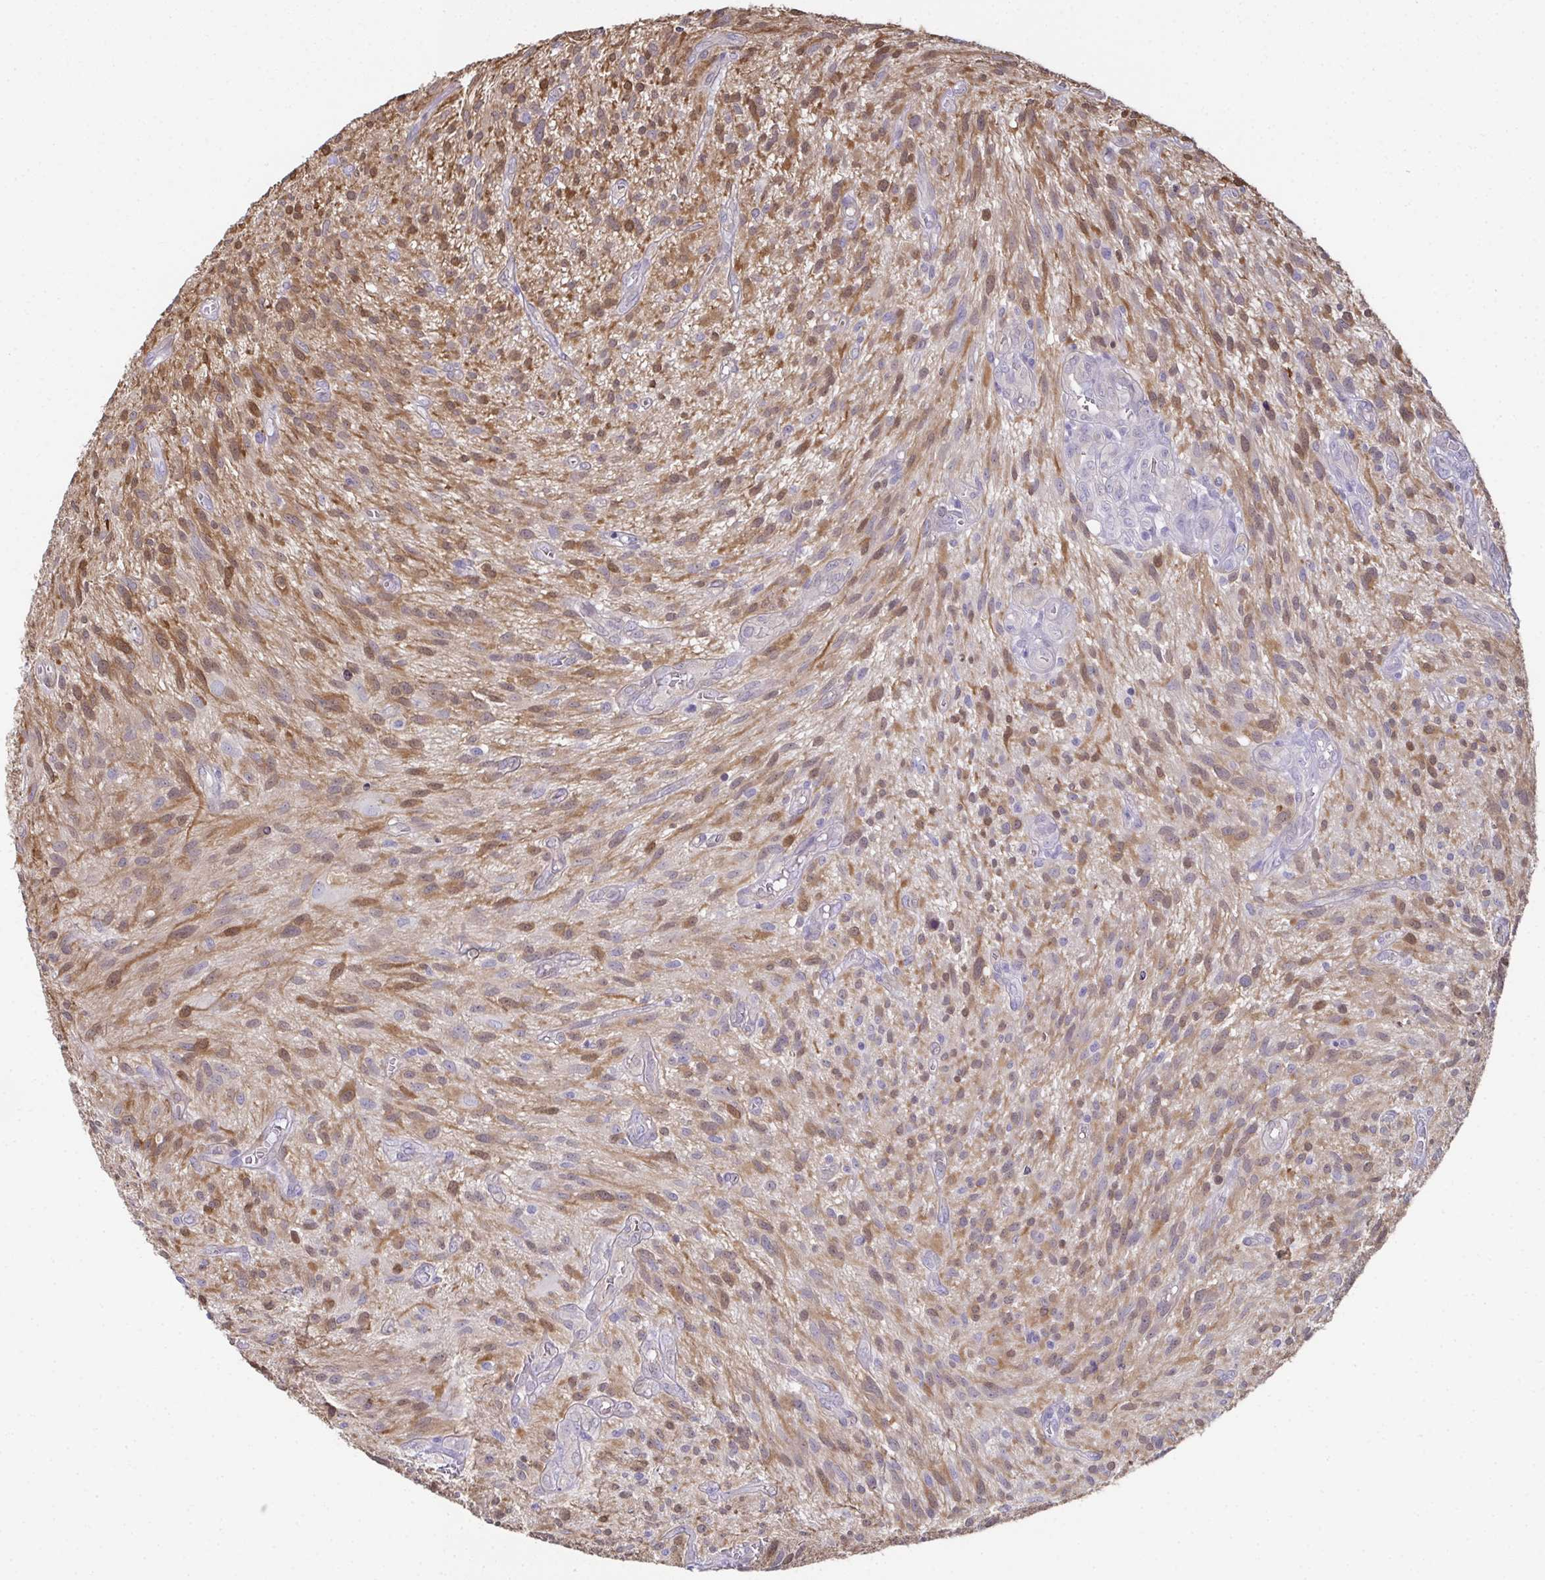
{"staining": {"intensity": "moderate", "quantity": "25%-75%", "location": "cytoplasmic/membranous,nuclear"}, "tissue": "glioma", "cell_type": "Tumor cells", "image_type": "cancer", "snomed": [{"axis": "morphology", "description": "Glioma, malignant, High grade"}, {"axis": "topography", "description": "Brain"}], "caption": "The photomicrograph exhibits staining of glioma, revealing moderate cytoplasmic/membranous and nuclear protein positivity (brown color) within tumor cells.", "gene": "RBP1", "patient": {"sex": "male", "age": 75}}